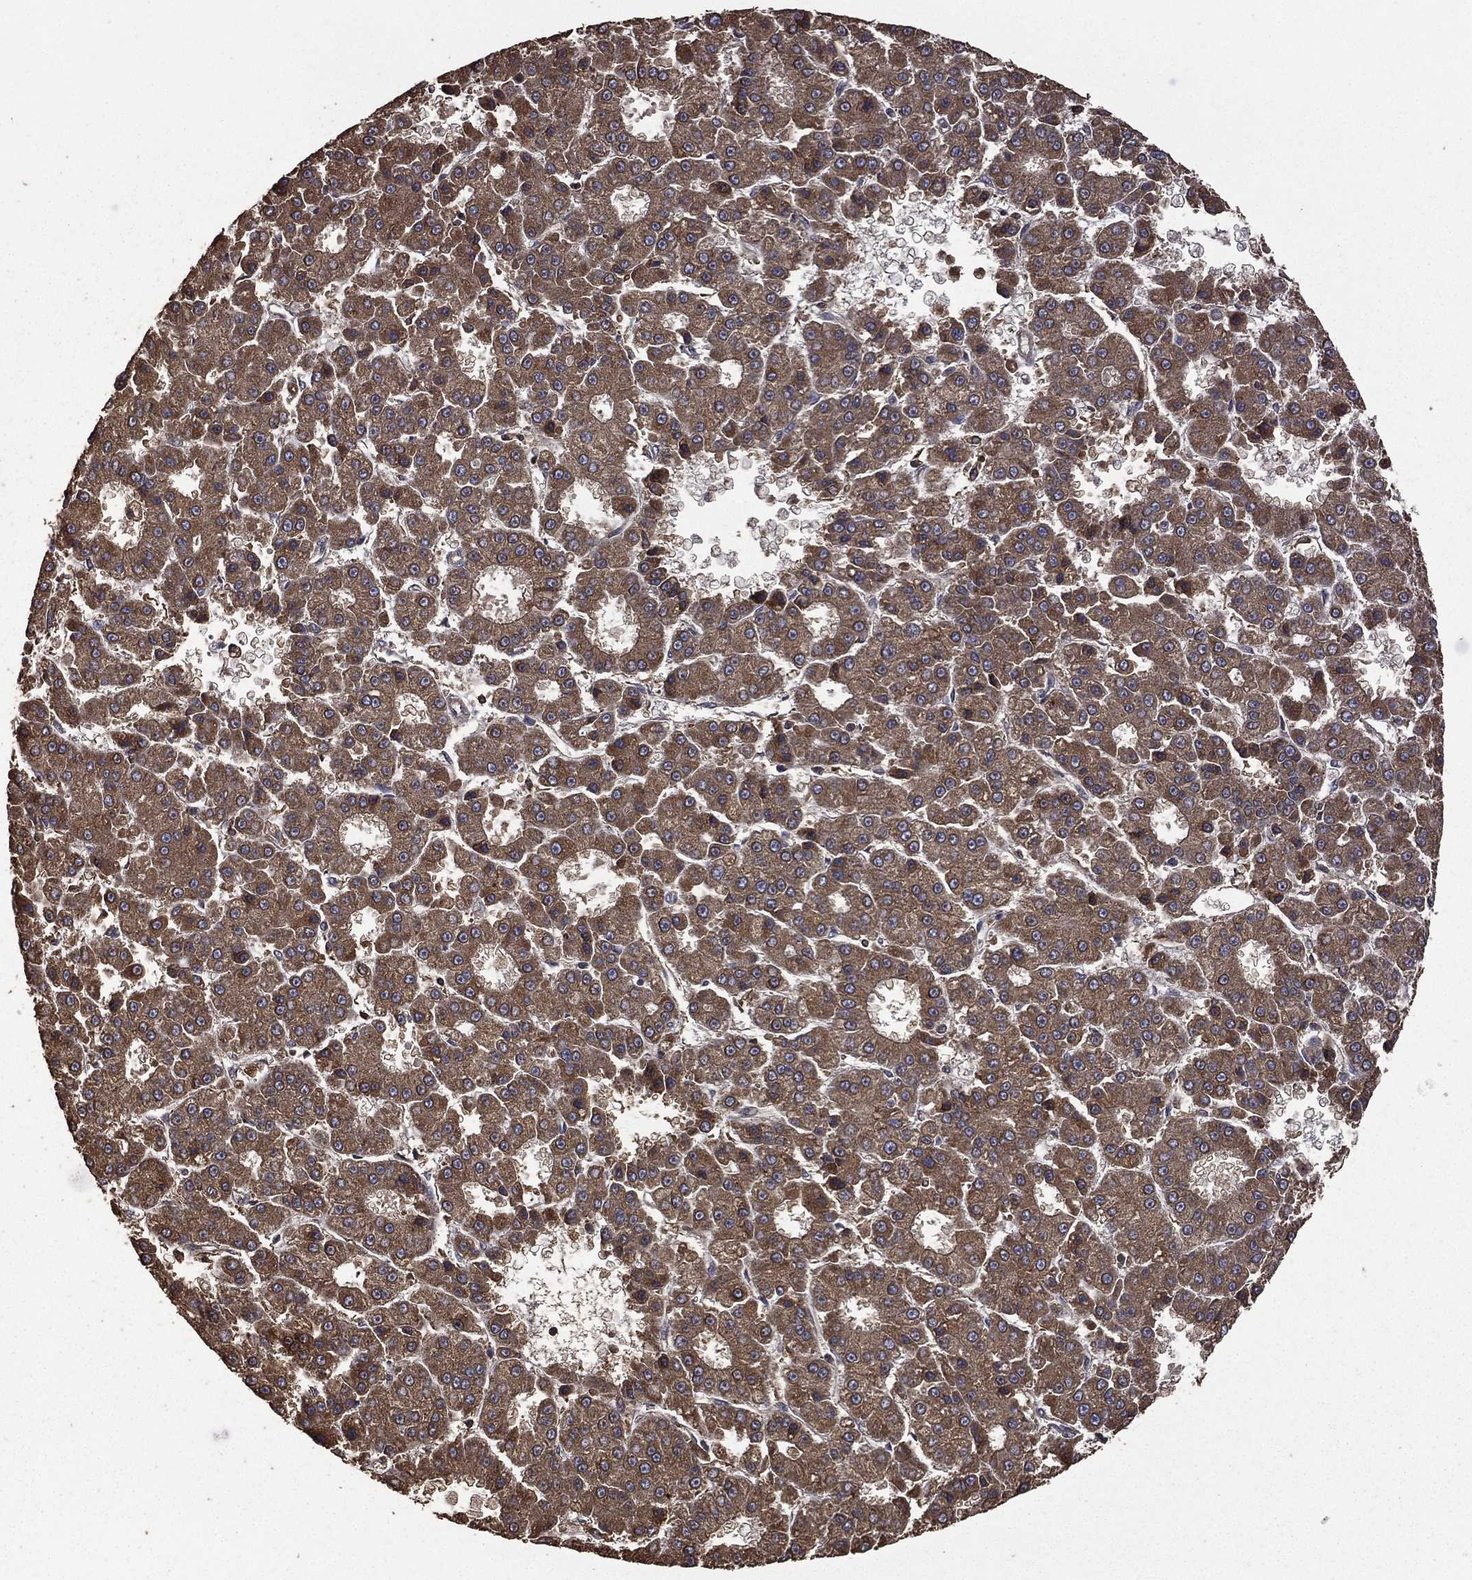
{"staining": {"intensity": "strong", "quantity": ">75%", "location": "cytoplasmic/membranous"}, "tissue": "liver cancer", "cell_type": "Tumor cells", "image_type": "cancer", "snomed": [{"axis": "morphology", "description": "Carcinoma, Hepatocellular, NOS"}, {"axis": "topography", "description": "Liver"}], "caption": "Immunohistochemical staining of hepatocellular carcinoma (liver) displays high levels of strong cytoplasmic/membranous protein expression in about >75% of tumor cells. (brown staining indicates protein expression, while blue staining denotes nuclei).", "gene": "METTL27", "patient": {"sex": "male", "age": 70}}